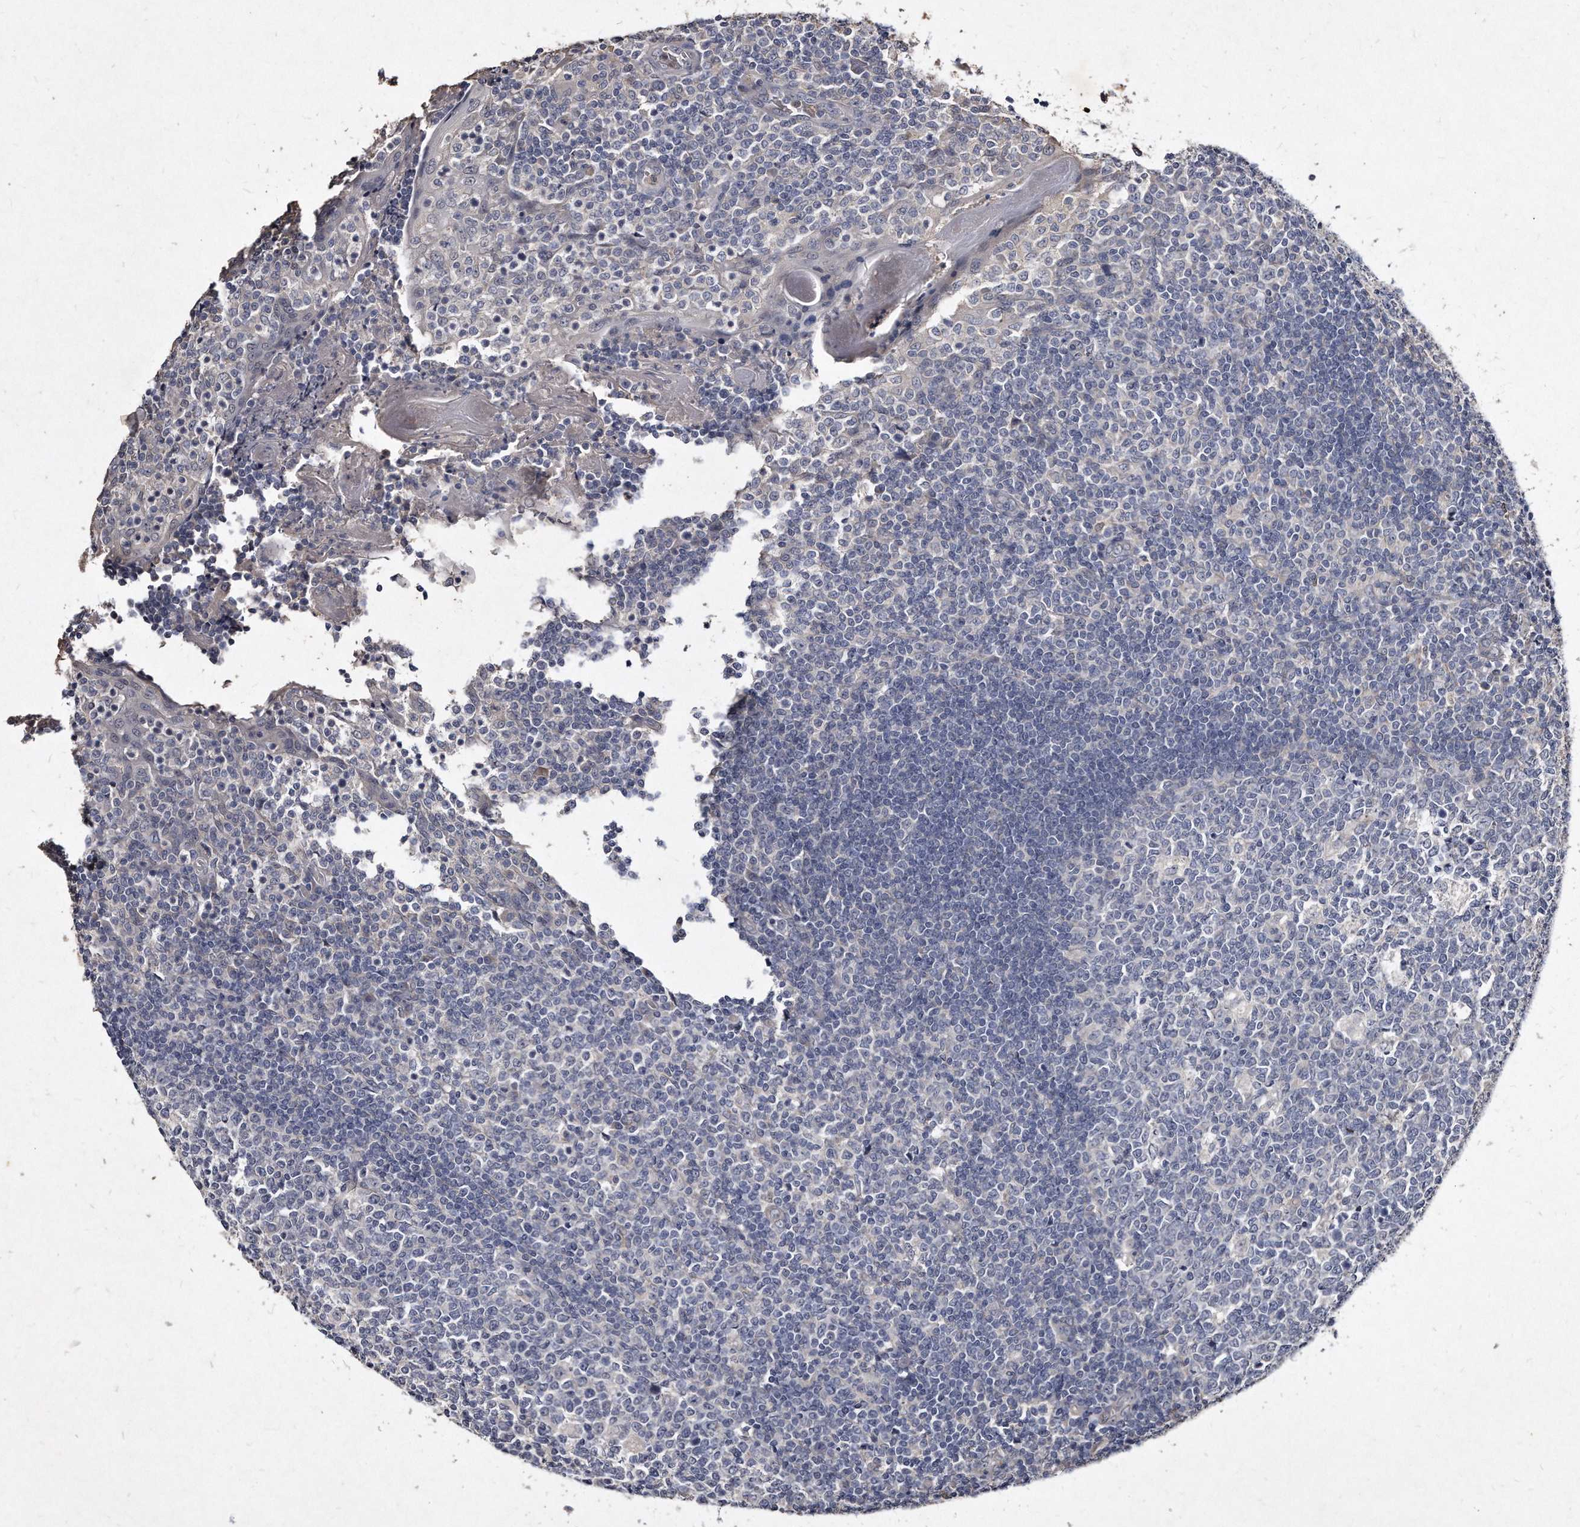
{"staining": {"intensity": "negative", "quantity": "none", "location": "none"}, "tissue": "tonsil", "cell_type": "Germinal center cells", "image_type": "normal", "snomed": [{"axis": "morphology", "description": "Normal tissue, NOS"}, {"axis": "topography", "description": "Tonsil"}], "caption": "This is a micrograph of immunohistochemistry (IHC) staining of benign tonsil, which shows no expression in germinal center cells. (DAB immunohistochemistry visualized using brightfield microscopy, high magnification).", "gene": "KLHDC3", "patient": {"sex": "female", "age": 19}}